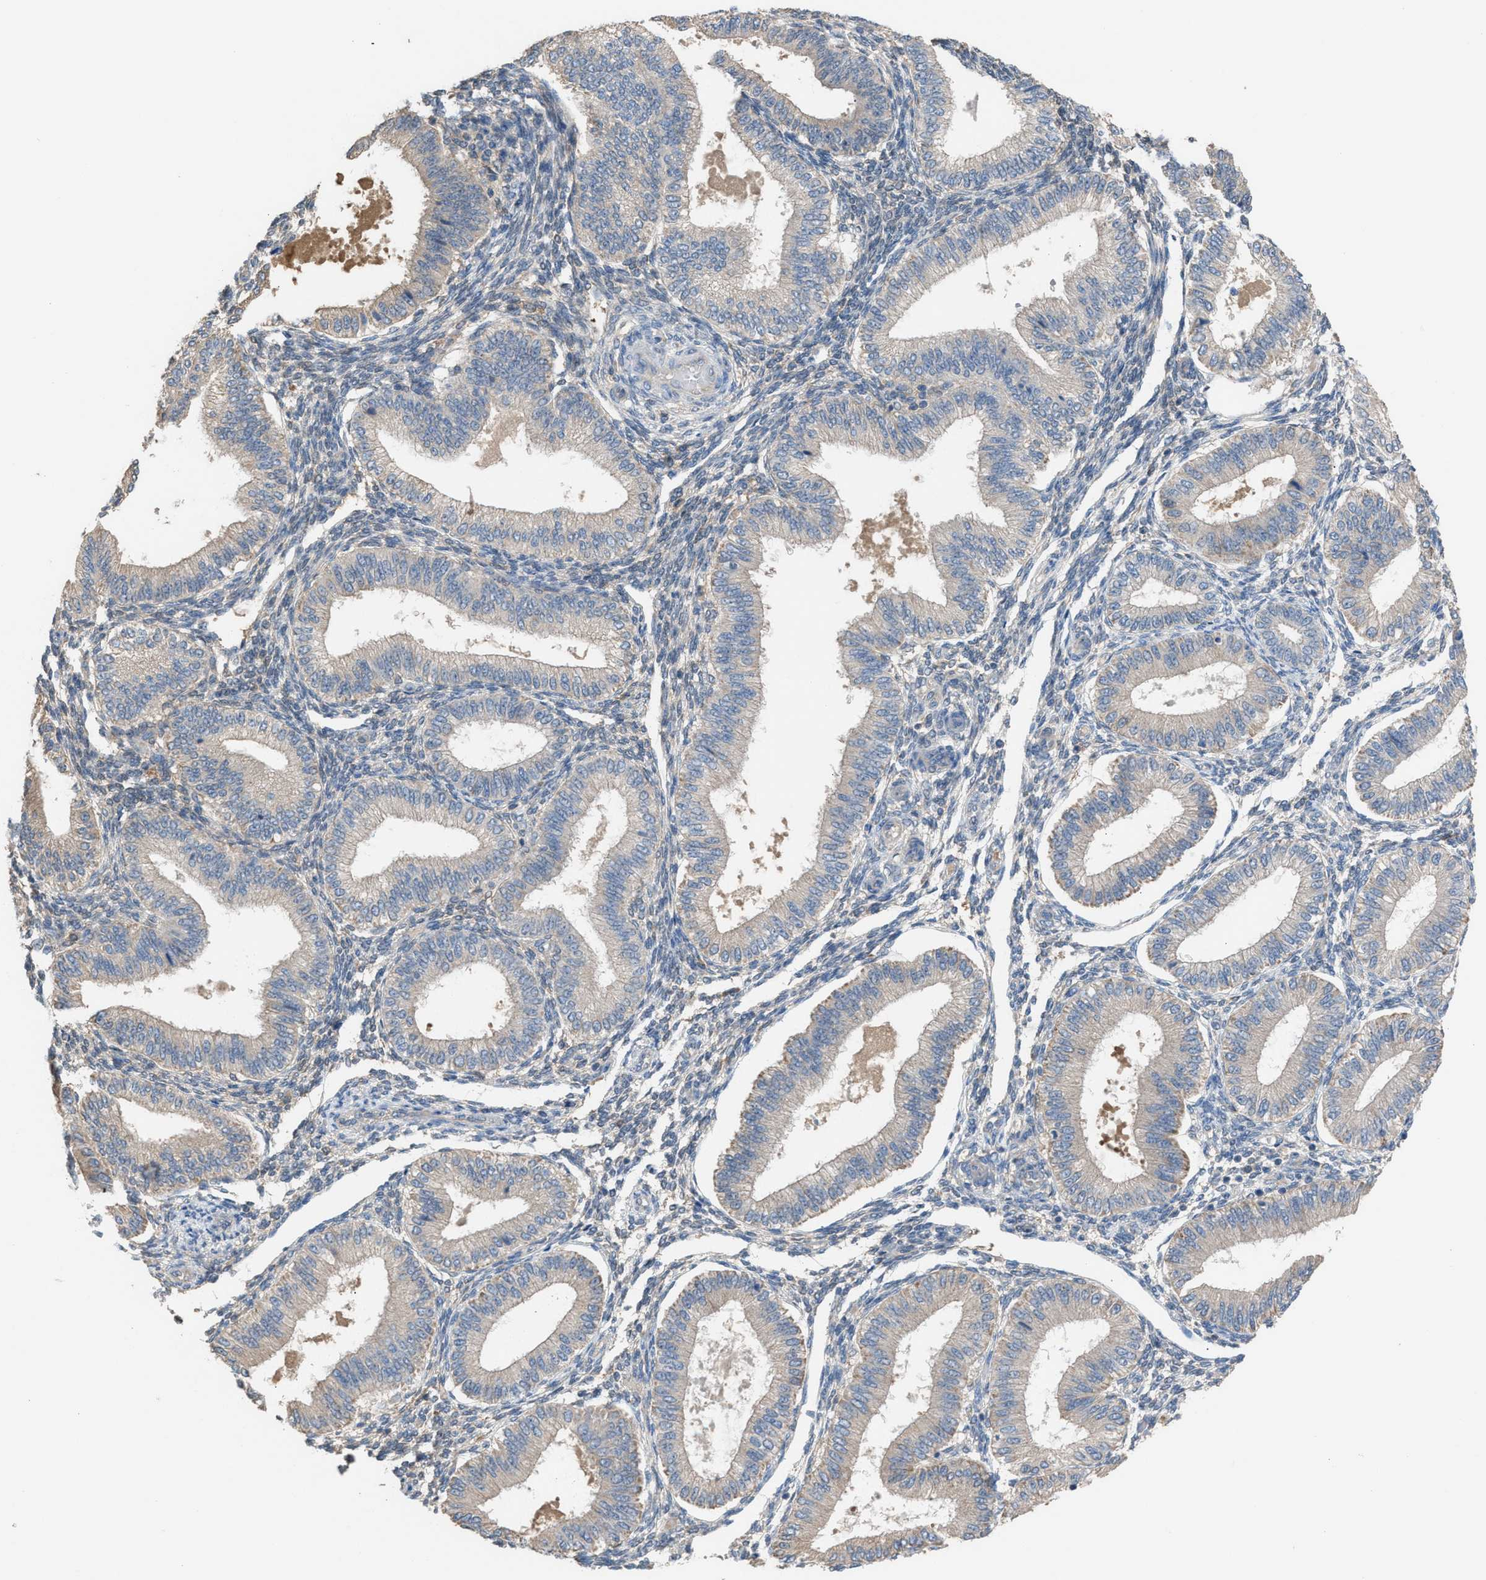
{"staining": {"intensity": "negative", "quantity": "none", "location": "none"}, "tissue": "endometrium", "cell_type": "Cells in endometrial stroma", "image_type": "normal", "snomed": [{"axis": "morphology", "description": "Normal tissue, NOS"}, {"axis": "topography", "description": "Endometrium"}], "caption": "The image shows no staining of cells in endometrial stroma in unremarkable endometrium. (IHC, brightfield microscopy, high magnification).", "gene": "NQO2", "patient": {"sex": "female", "age": 39}}